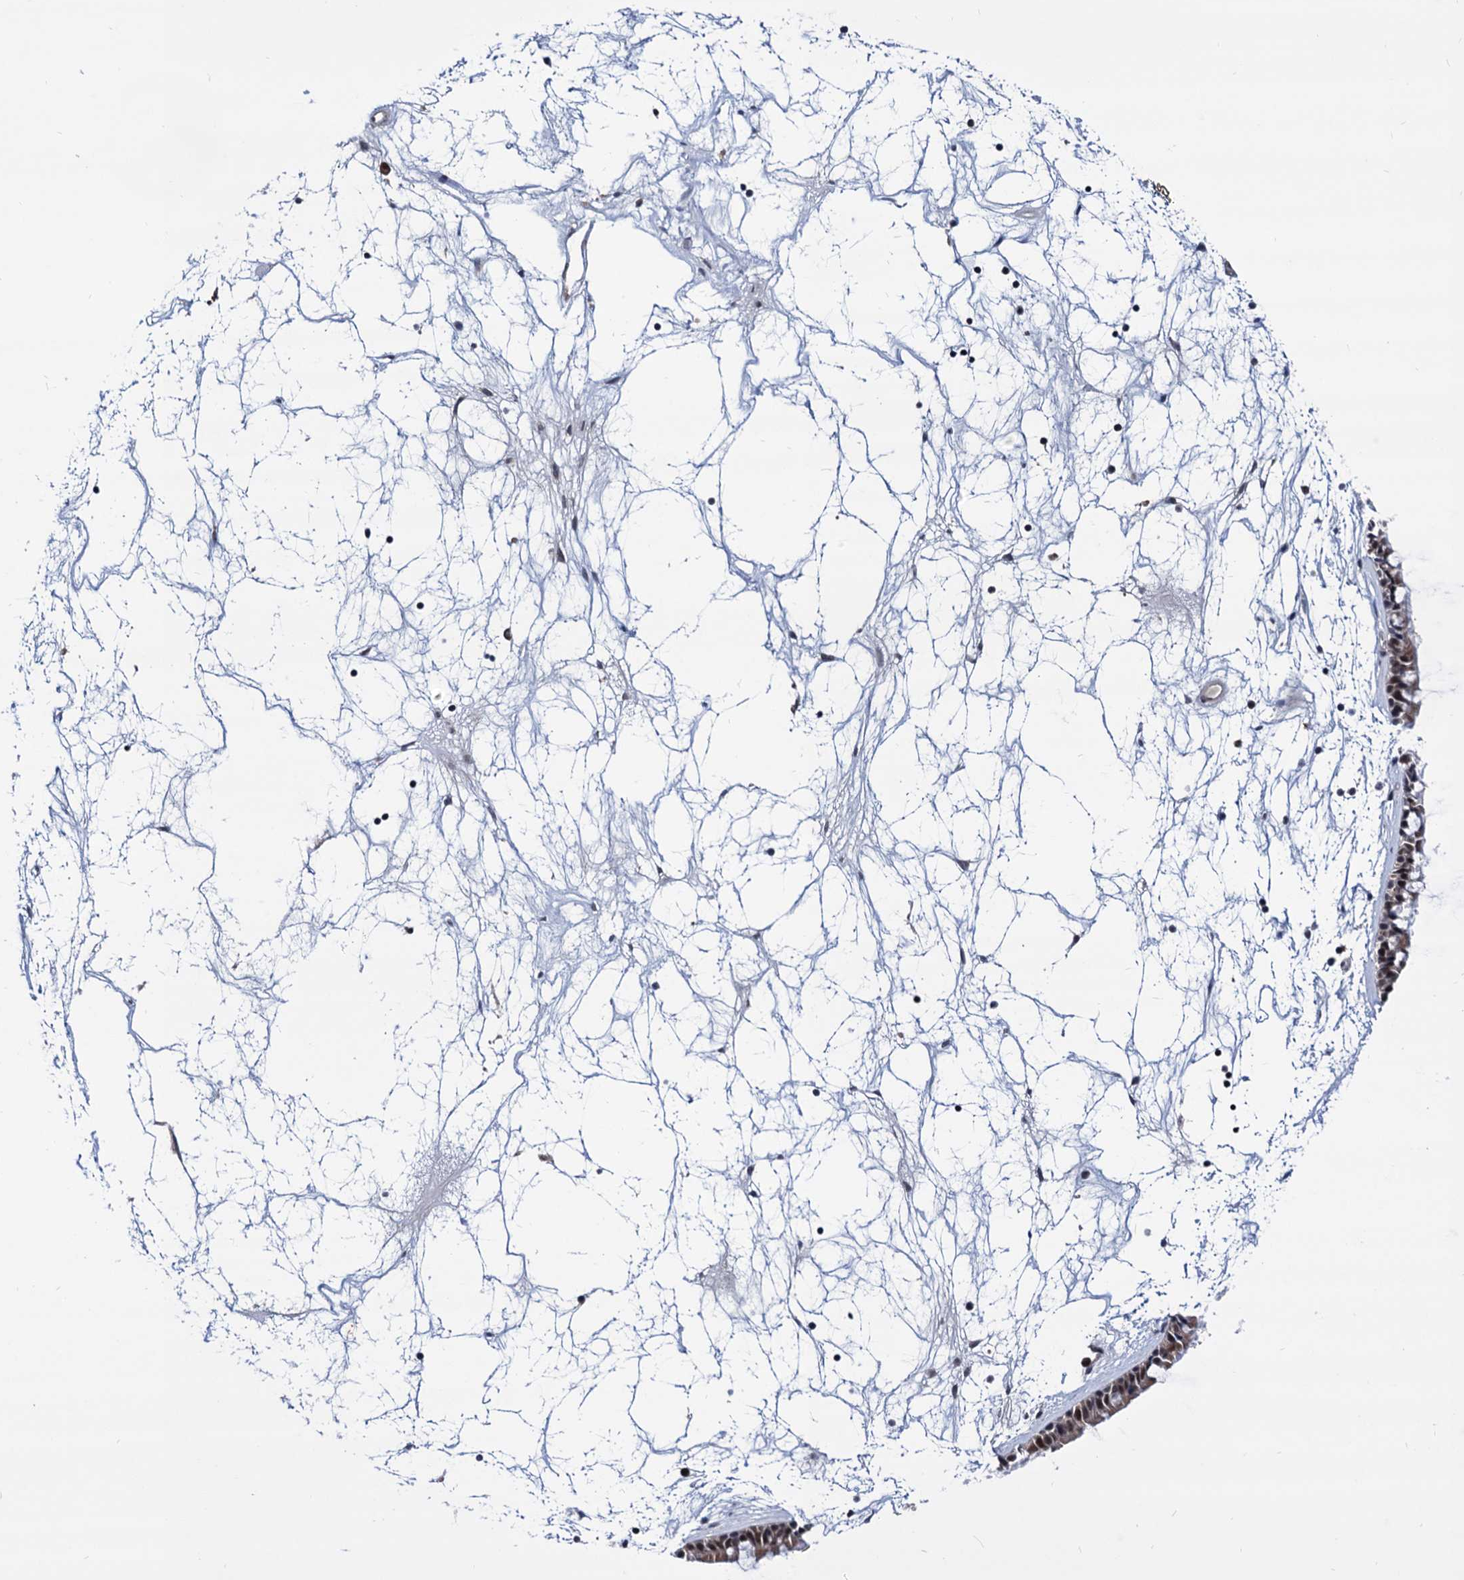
{"staining": {"intensity": "negative", "quantity": "none", "location": "none"}, "tissue": "nasopharynx", "cell_type": "Respiratory epithelial cells", "image_type": "normal", "snomed": [{"axis": "morphology", "description": "Normal tissue, NOS"}, {"axis": "topography", "description": "Nasopharynx"}], "caption": "Respiratory epithelial cells are negative for protein expression in normal human nasopharynx. The staining is performed using DAB brown chromogen with nuclei counter-stained in using hematoxylin.", "gene": "RNASEH2B", "patient": {"sex": "male", "age": 64}}